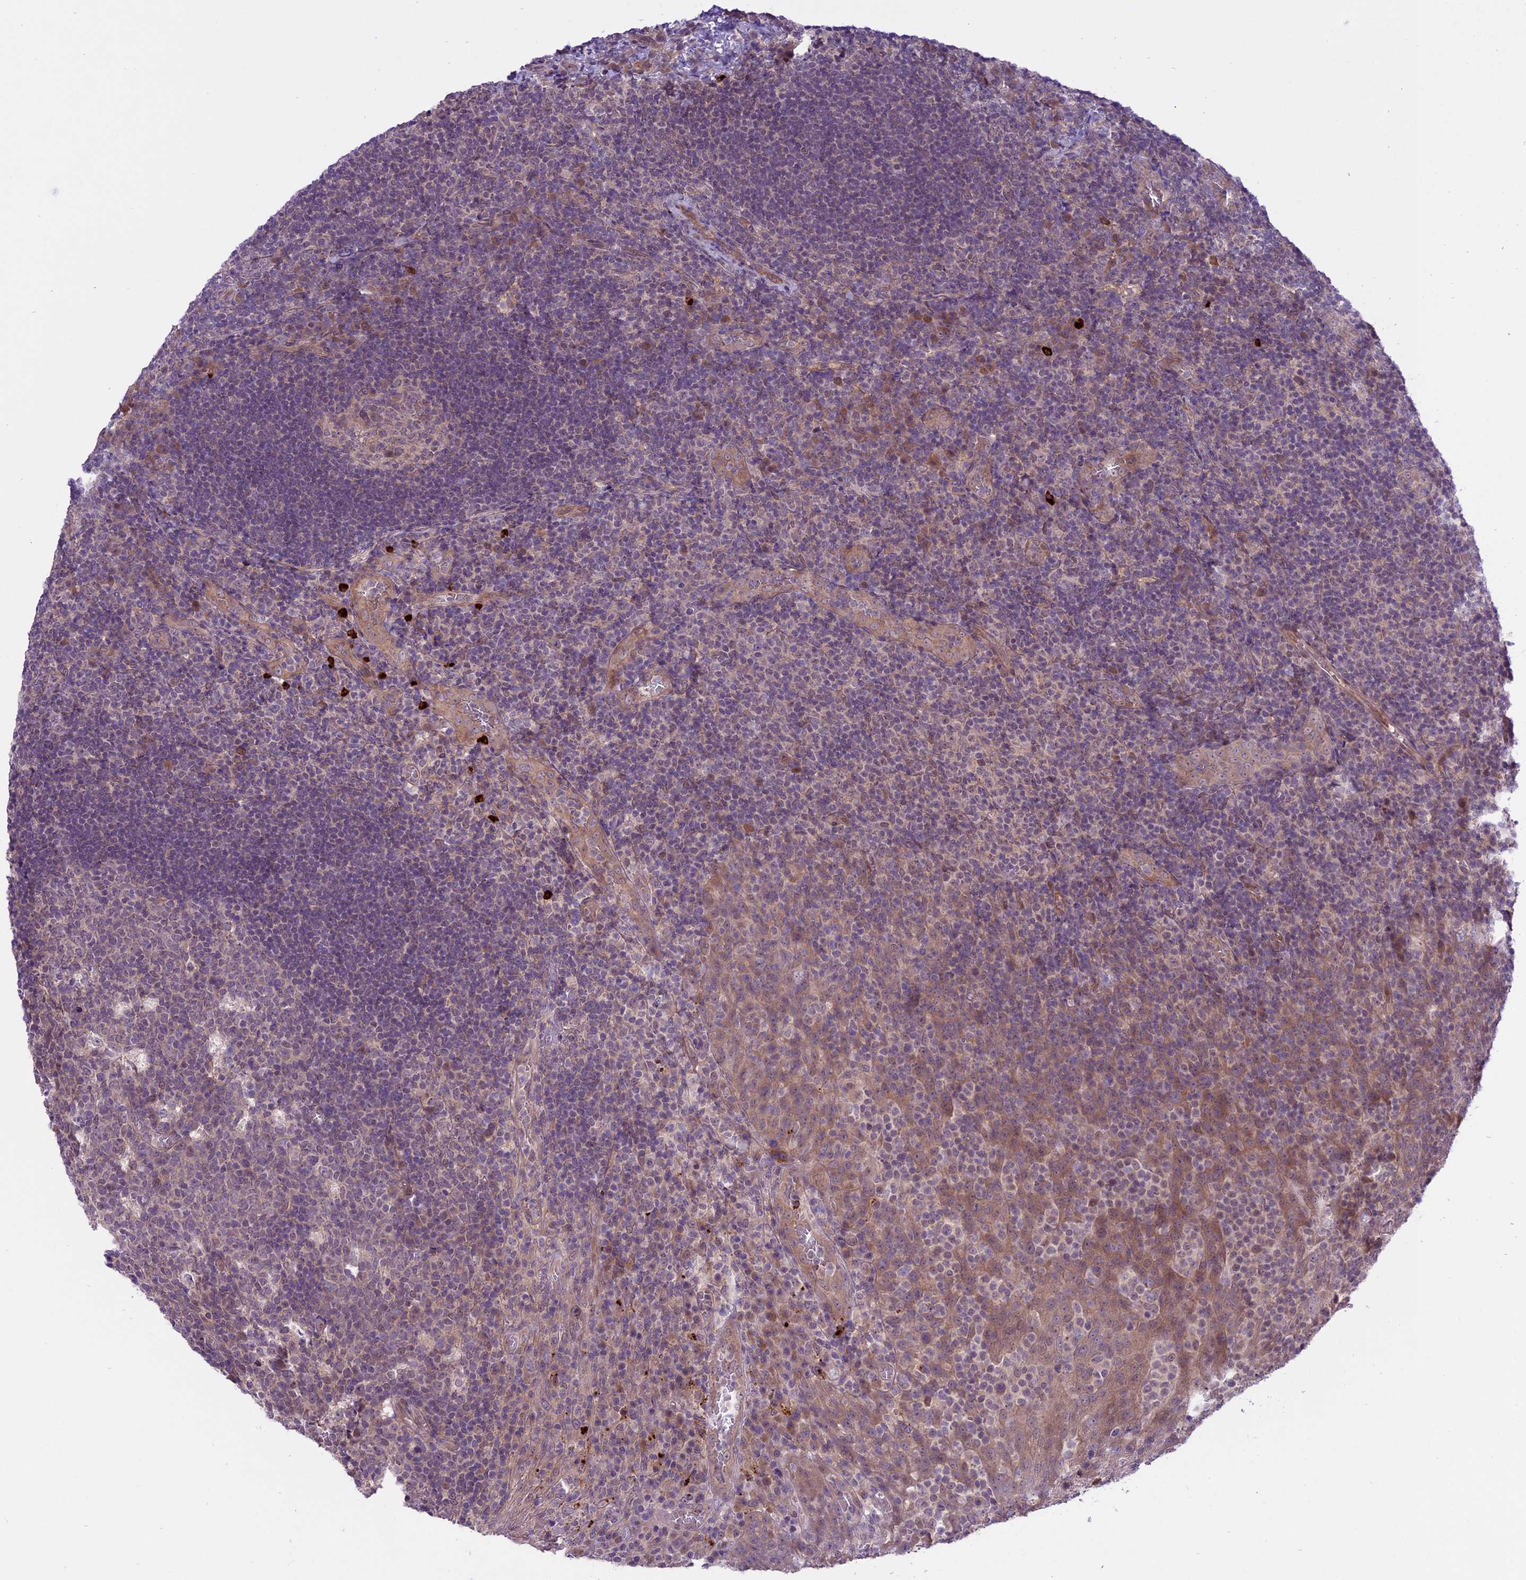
{"staining": {"intensity": "weak", "quantity": "<25%", "location": "cytoplasmic/membranous"}, "tissue": "tonsil", "cell_type": "Germinal center cells", "image_type": "normal", "snomed": [{"axis": "morphology", "description": "Normal tissue, NOS"}, {"axis": "topography", "description": "Tonsil"}], "caption": "A histopathology image of tonsil stained for a protein exhibits no brown staining in germinal center cells. The staining was performed using DAB (3,3'-diaminobenzidine) to visualize the protein expression in brown, while the nuclei were stained in blue with hematoxylin (Magnification: 20x).", "gene": "SPRED1", "patient": {"sex": "male", "age": 17}}